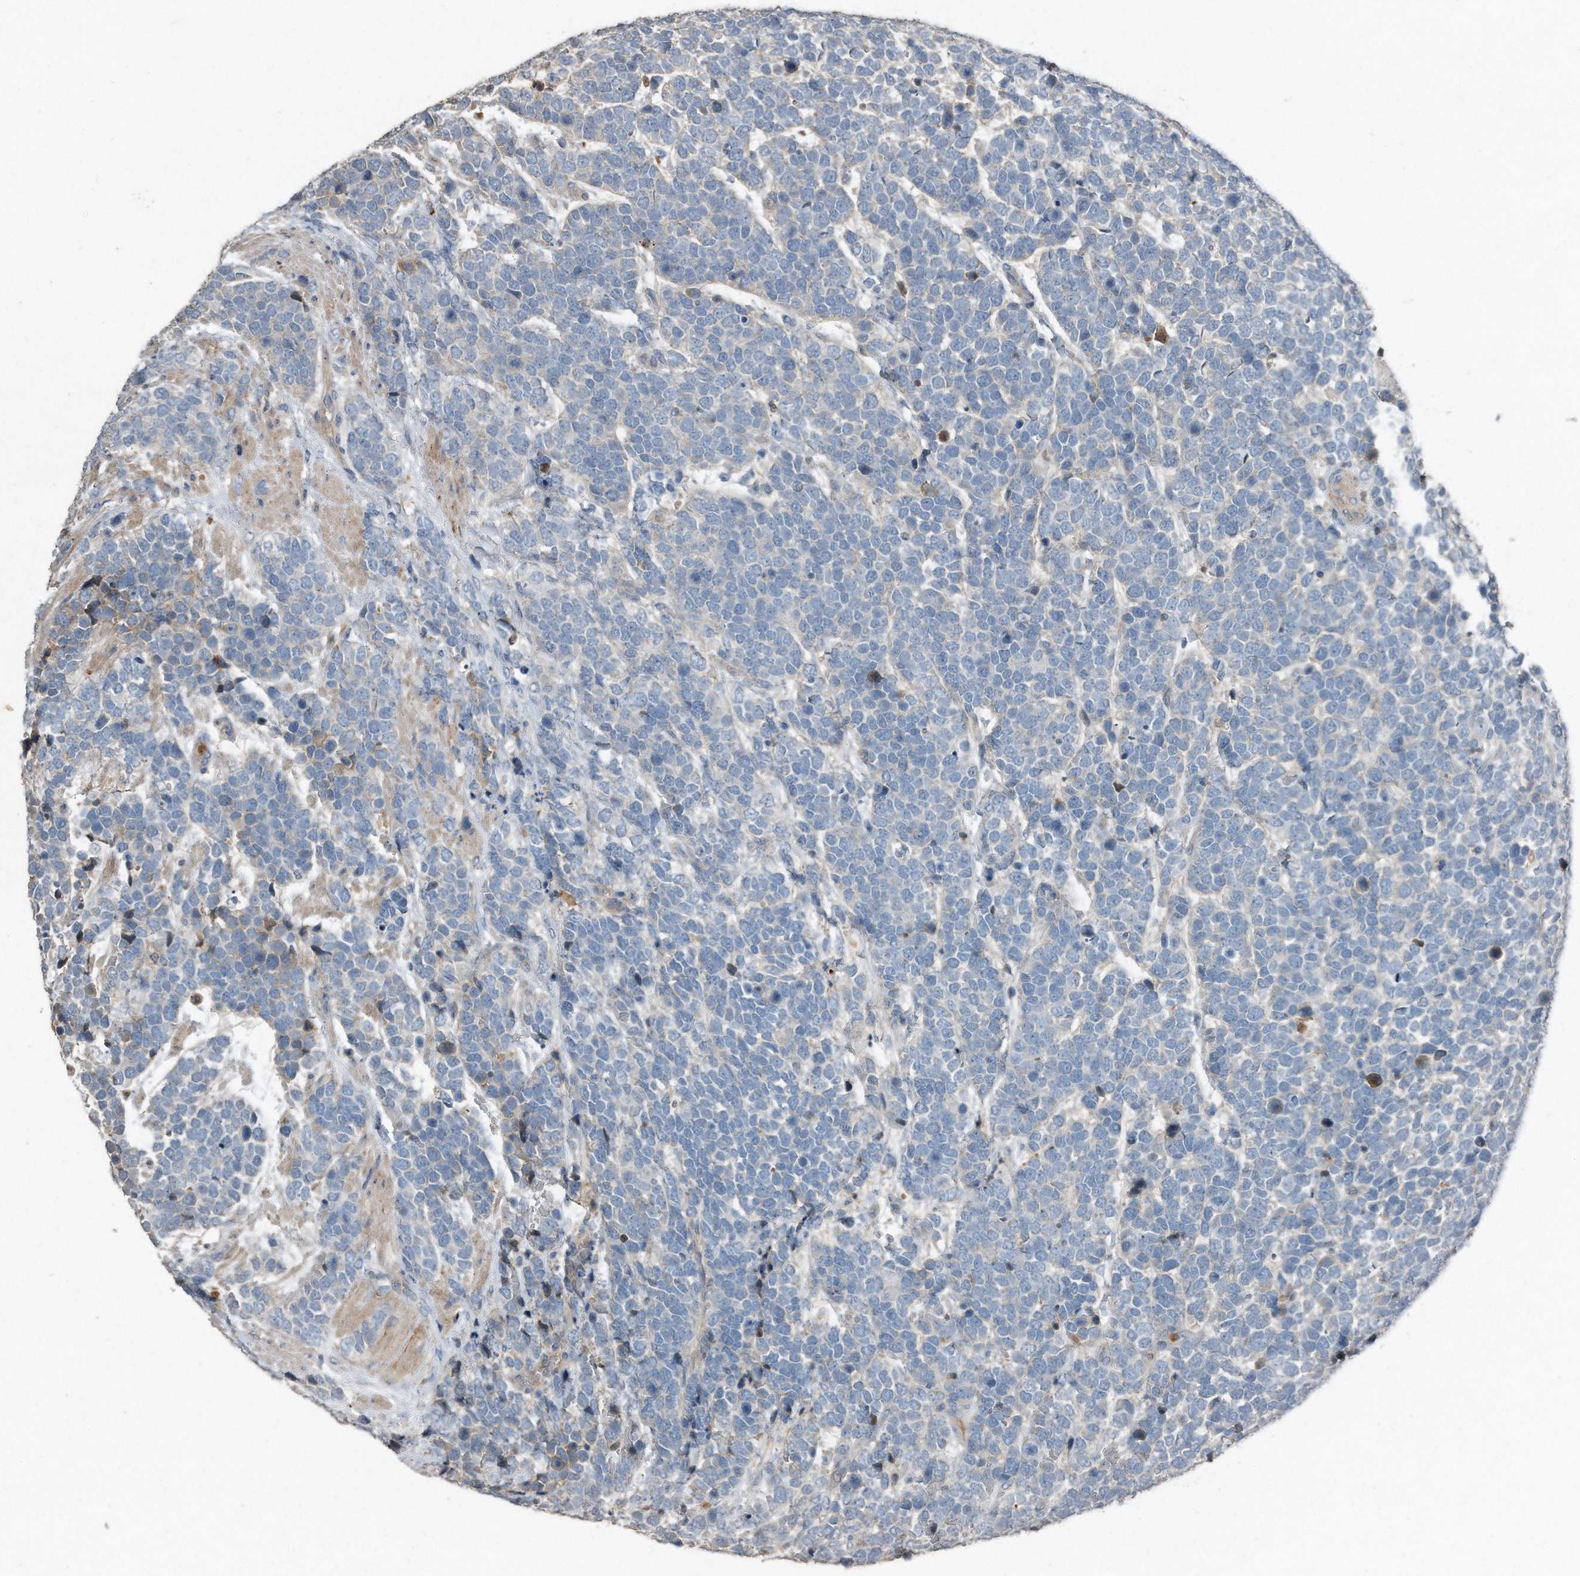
{"staining": {"intensity": "negative", "quantity": "none", "location": "none"}, "tissue": "urothelial cancer", "cell_type": "Tumor cells", "image_type": "cancer", "snomed": [{"axis": "morphology", "description": "Urothelial carcinoma, High grade"}, {"axis": "topography", "description": "Urinary bladder"}], "caption": "This photomicrograph is of urothelial cancer stained with immunohistochemistry to label a protein in brown with the nuclei are counter-stained blue. There is no expression in tumor cells.", "gene": "C9", "patient": {"sex": "female", "age": 82}}